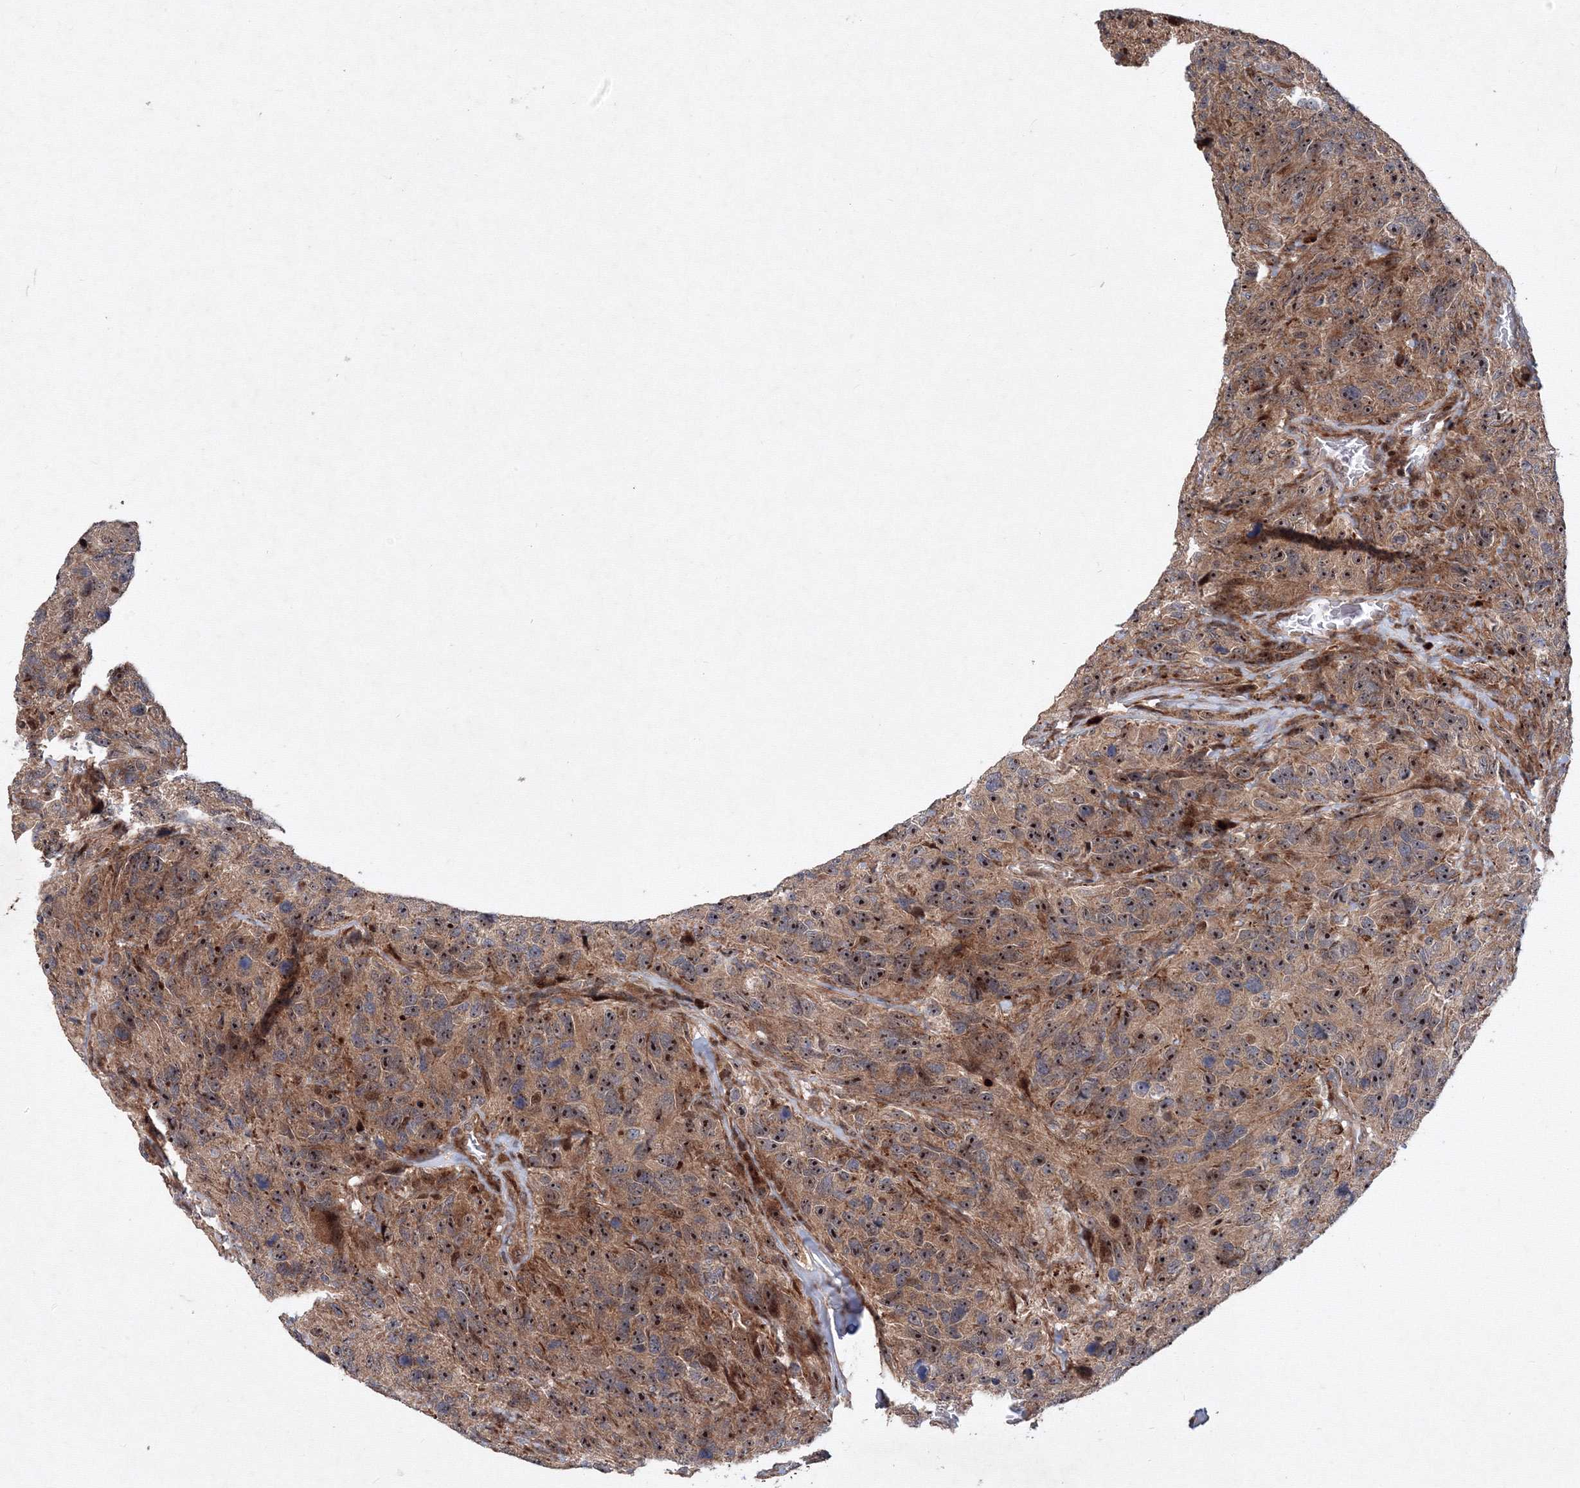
{"staining": {"intensity": "moderate", "quantity": ">75%", "location": "cytoplasmic/membranous,nuclear"}, "tissue": "glioma", "cell_type": "Tumor cells", "image_type": "cancer", "snomed": [{"axis": "morphology", "description": "Glioma, malignant, High grade"}, {"axis": "topography", "description": "Brain"}], "caption": "The immunohistochemical stain shows moderate cytoplasmic/membranous and nuclear expression in tumor cells of high-grade glioma (malignant) tissue.", "gene": "ANKAR", "patient": {"sex": "male", "age": 69}}